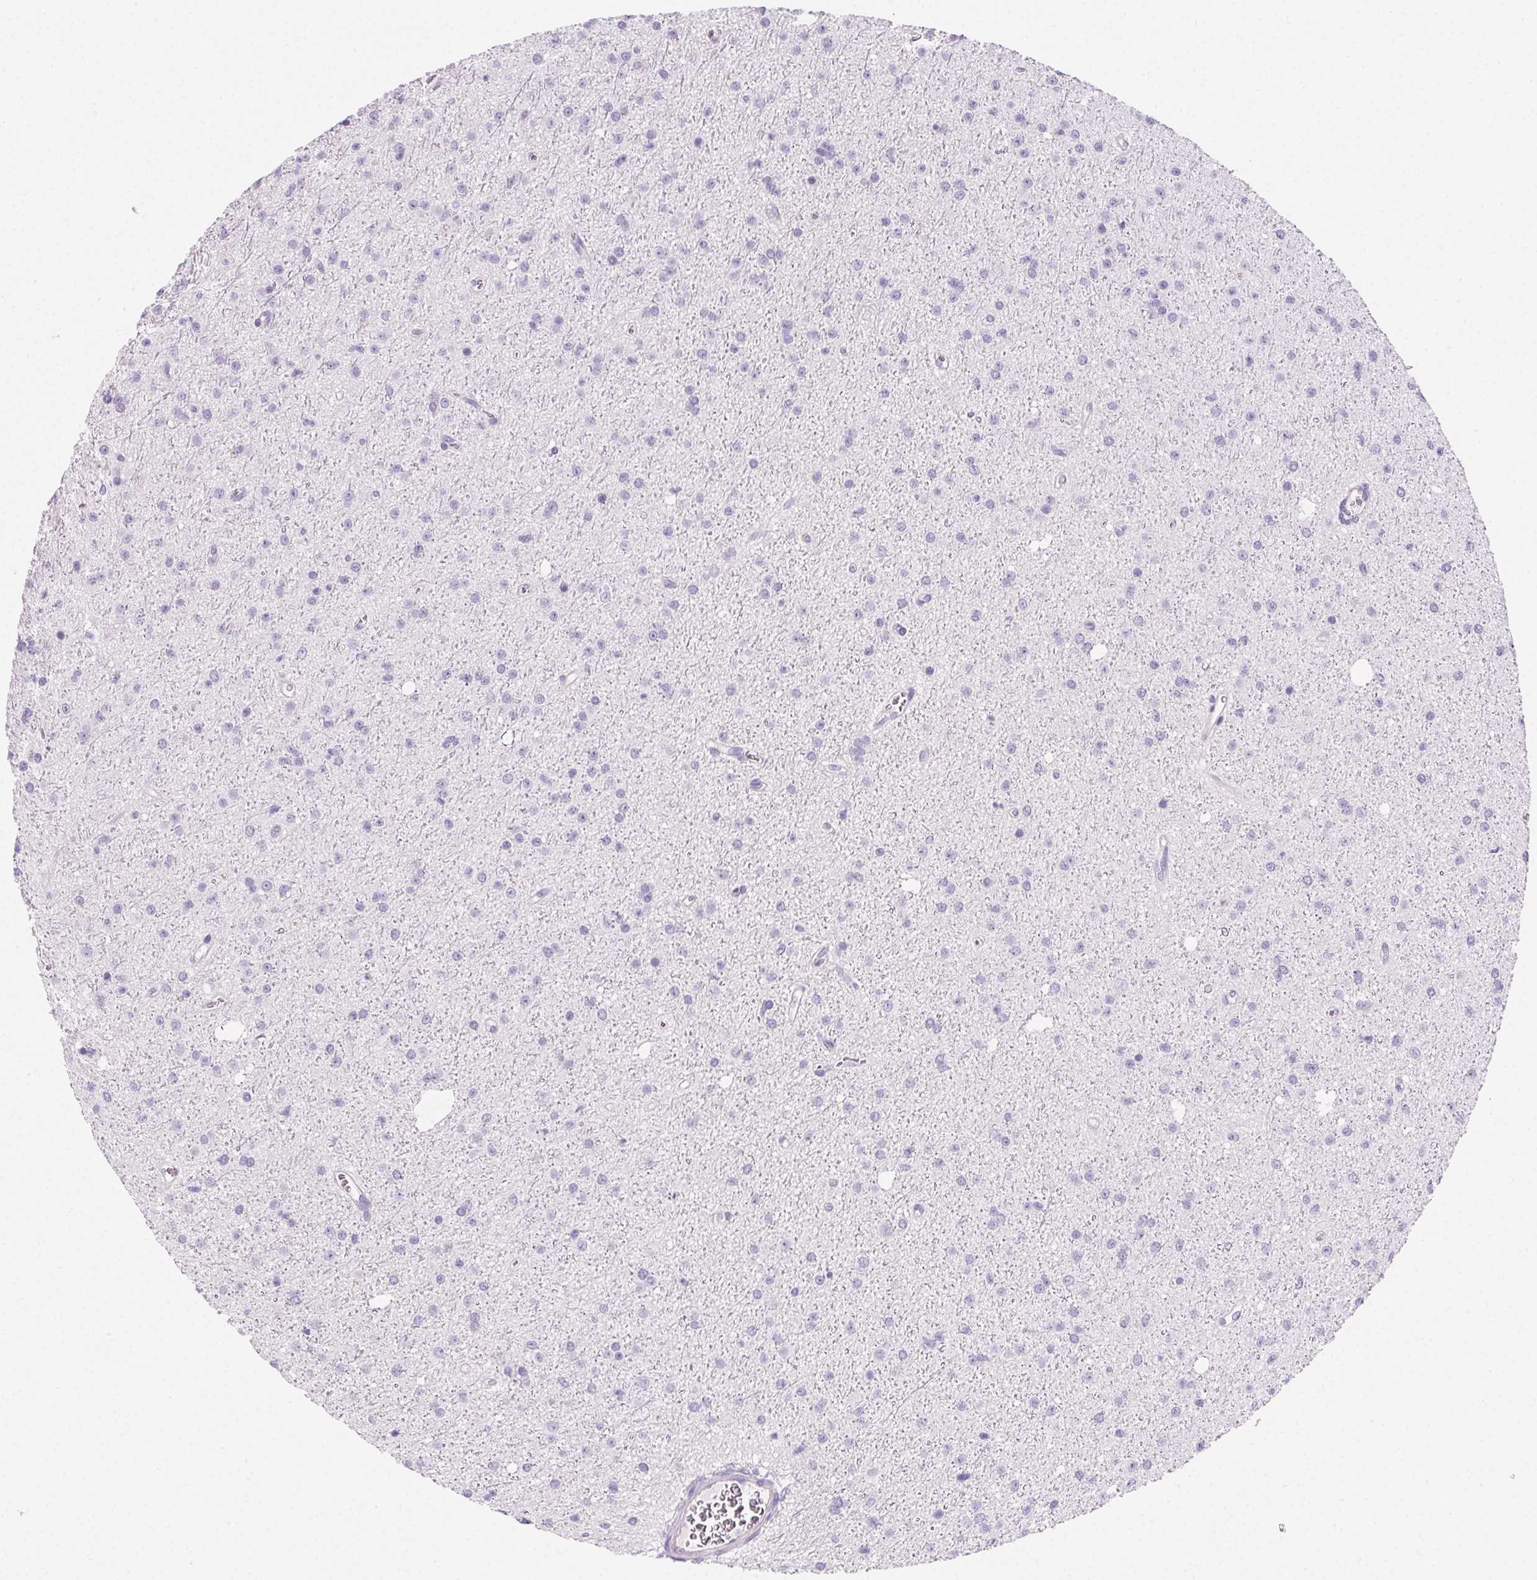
{"staining": {"intensity": "negative", "quantity": "none", "location": "none"}, "tissue": "glioma", "cell_type": "Tumor cells", "image_type": "cancer", "snomed": [{"axis": "morphology", "description": "Glioma, malignant, Low grade"}, {"axis": "topography", "description": "Brain"}], "caption": "The IHC photomicrograph has no significant staining in tumor cells of glioma tissue.", "gene": "PRSS3", "patient": {"sex": "male", "age": 27}}